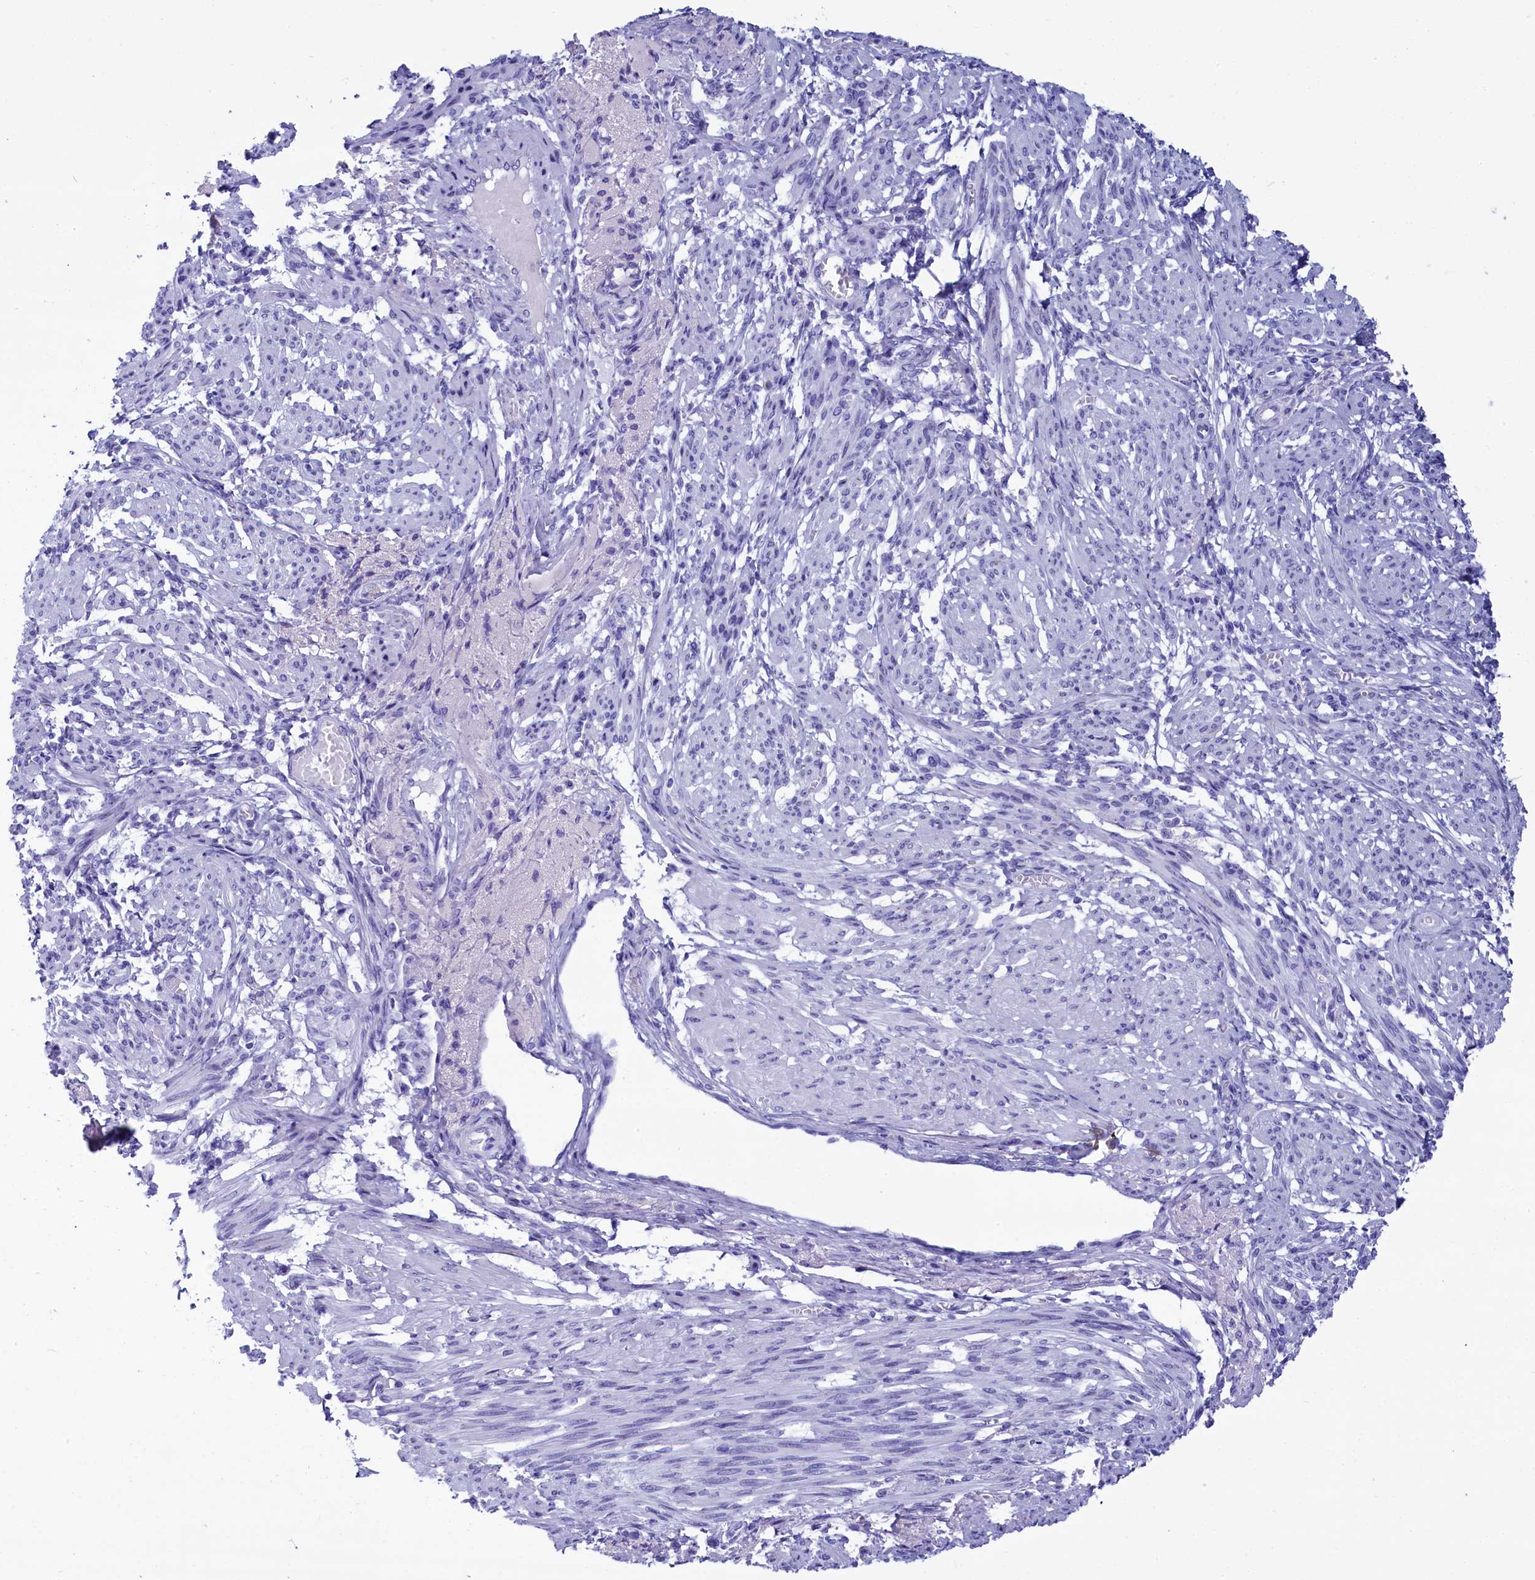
{"staining": {"intensity": "negative", "quantity": "none", "location": "none"}, "tissue": "smooth muscle", "cell_type": "Smooth muscle cells", "image_type": "normal", "snomed": [{"axis": "morphology", "description": "Normal tissue, NOS"}, {"axis": "topography", "description": "Smooth muscle"}], "caption": "This is an immunohistochemistry photomicrograph of normal smooth muscle. There is no staining in smooth muscle cells.", "gene": "AP3B2", "patient": {"sex": "female", "age": 39}}